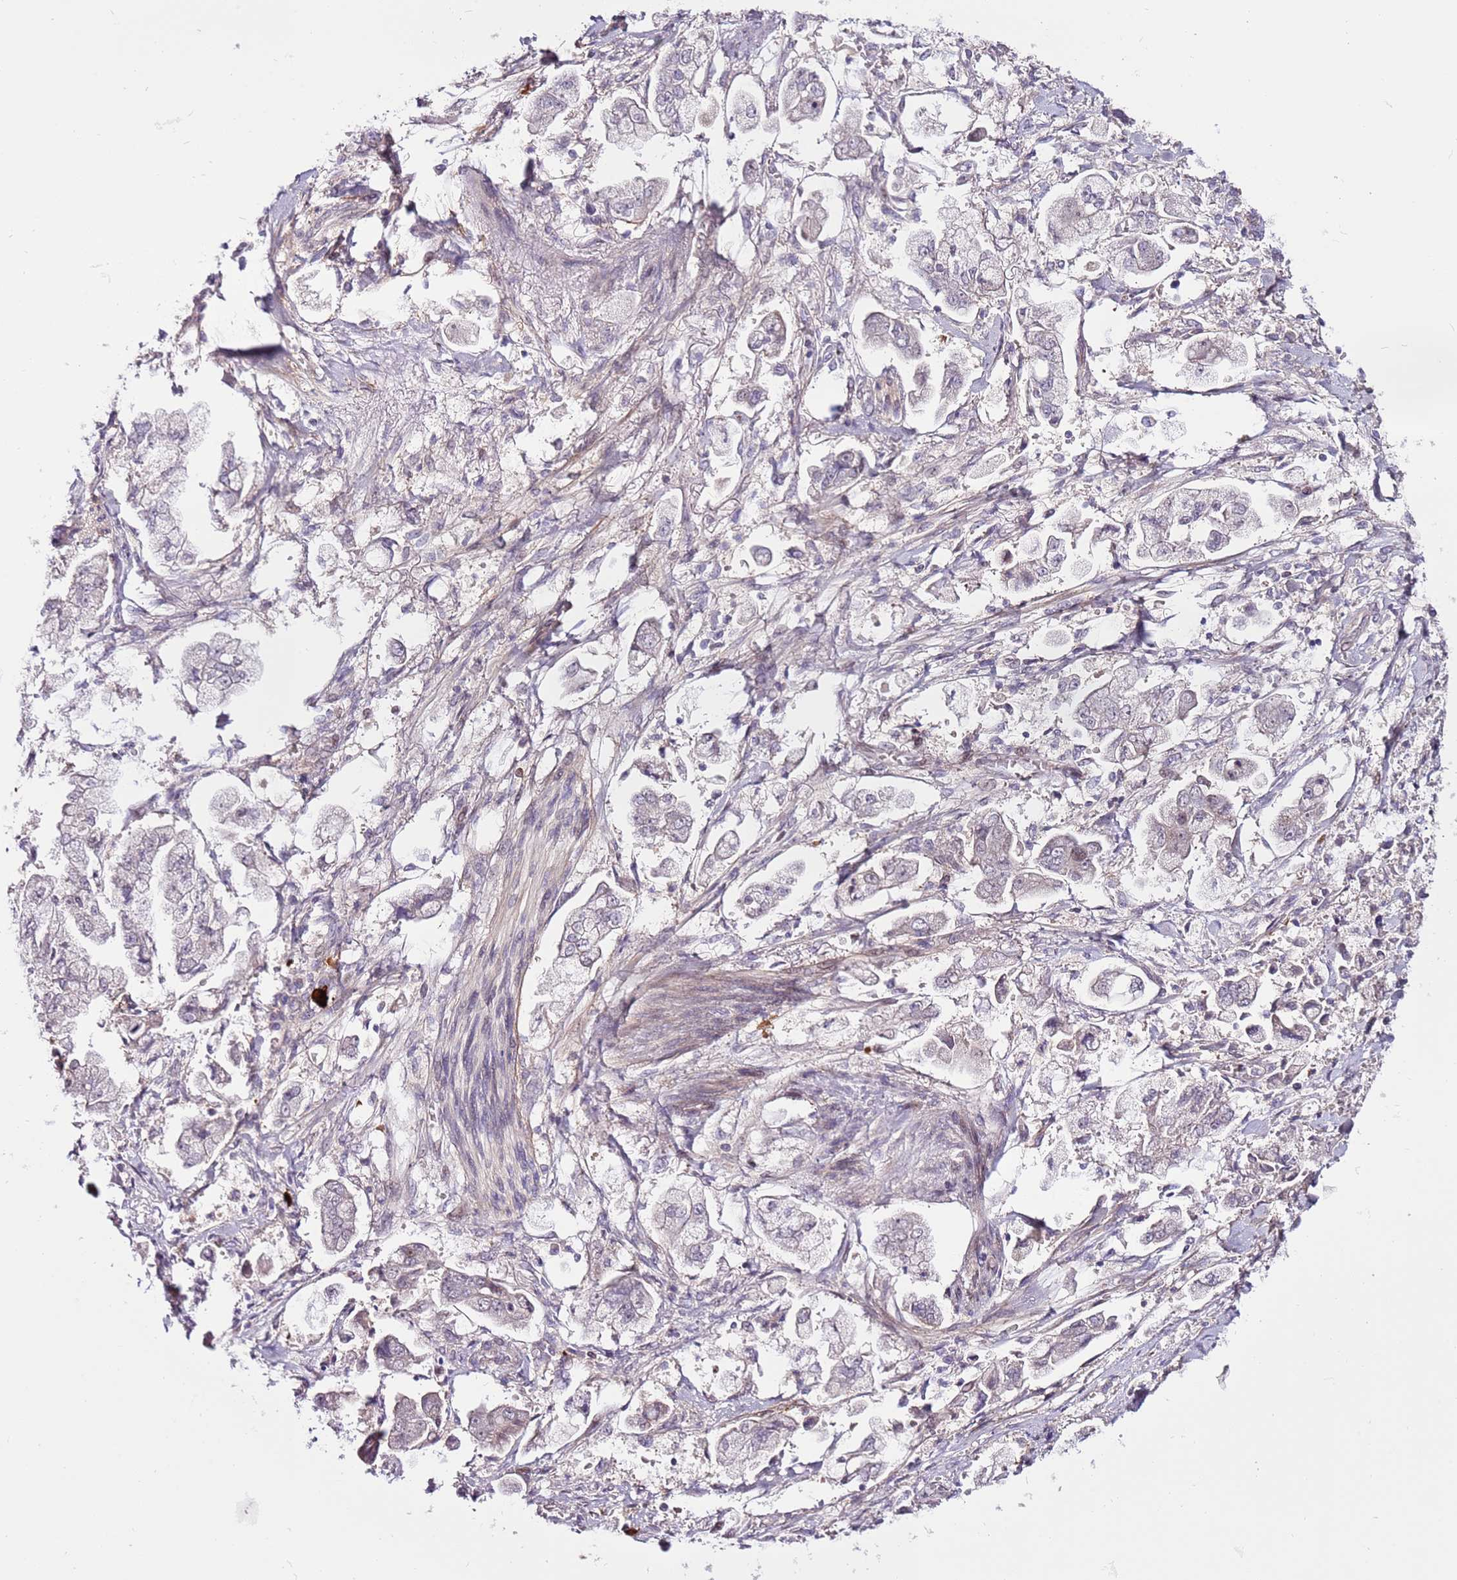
{"staining": {"intensity": "negative", "quantity": "none", "location": "none"}, "tissue": "stomach cancer", "cell_type": "Tumor cells", "image_type": "cancer", "snomed": [{"axis": "morphology", "description": "Adenocarcinoma, NOS"}, {"axis": "topography", "description": "Stomach"}], "caption": "Adenocarcinoma (stomach) was stained to show a protein in brown. There is no significant expression in tumor cells. (DAB (3,3'-diaminobenzidine) IHC, high magnification).", "gene": "MTG2", "patient": {"sex": "male", "age": 62}}